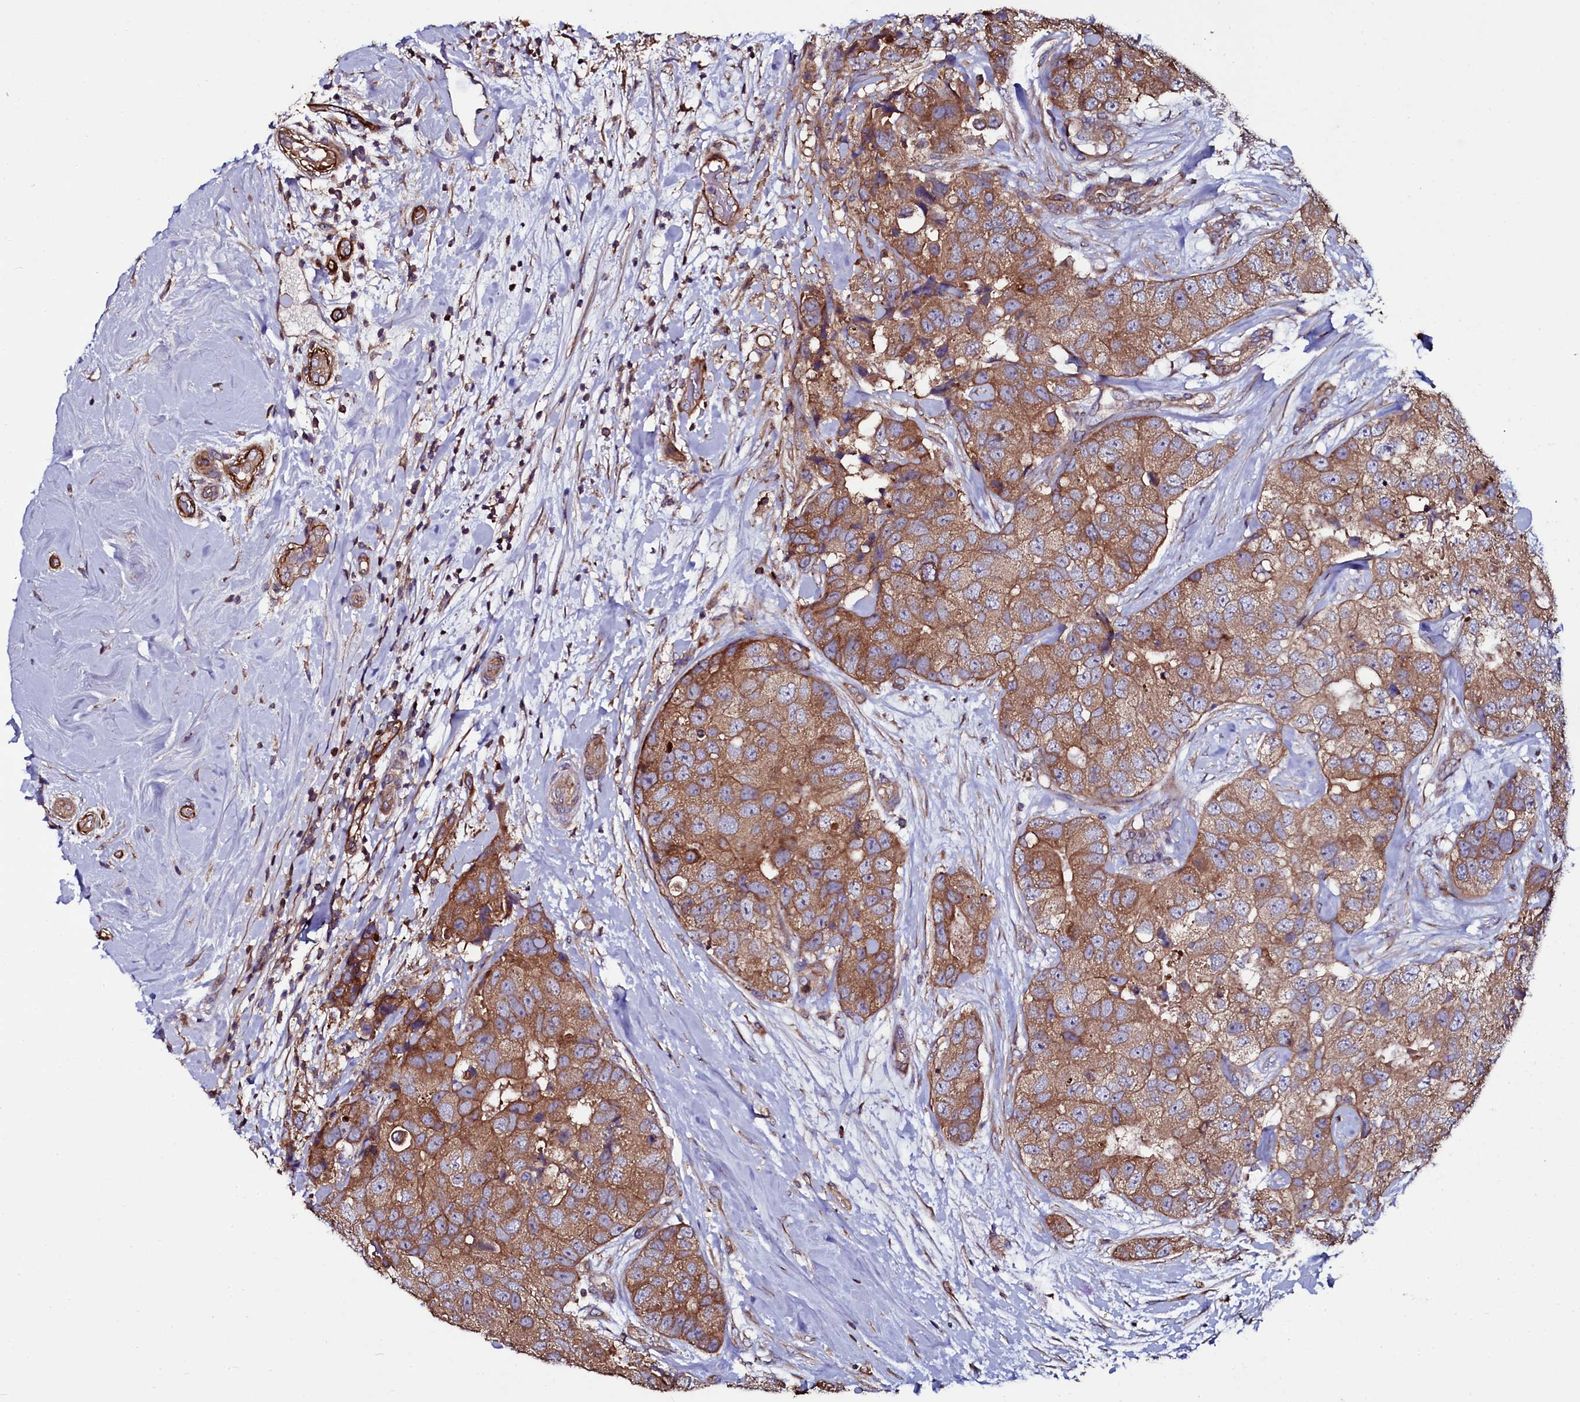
{"staining": {"intensity": "moderate", "quantity": ">75%", "location": "cytoplasmic/membranous"}, "tissue": "breast cancer", "cell_type": "Tumor cells", "image_type": "cancer", "snomed": [{"axis": "morphology", "description": "Duct carcinoma"}, {"axis": "topography", "description": "Breast"}], "caption": "Protein staining of breast invasive ductal carcinoma tissue exhibits moderate cytoplasmic/membranous expression in approximately >75% of tumor cells.", "gene": "USPL1", "patient": {"sex": "female", "age": 62}}